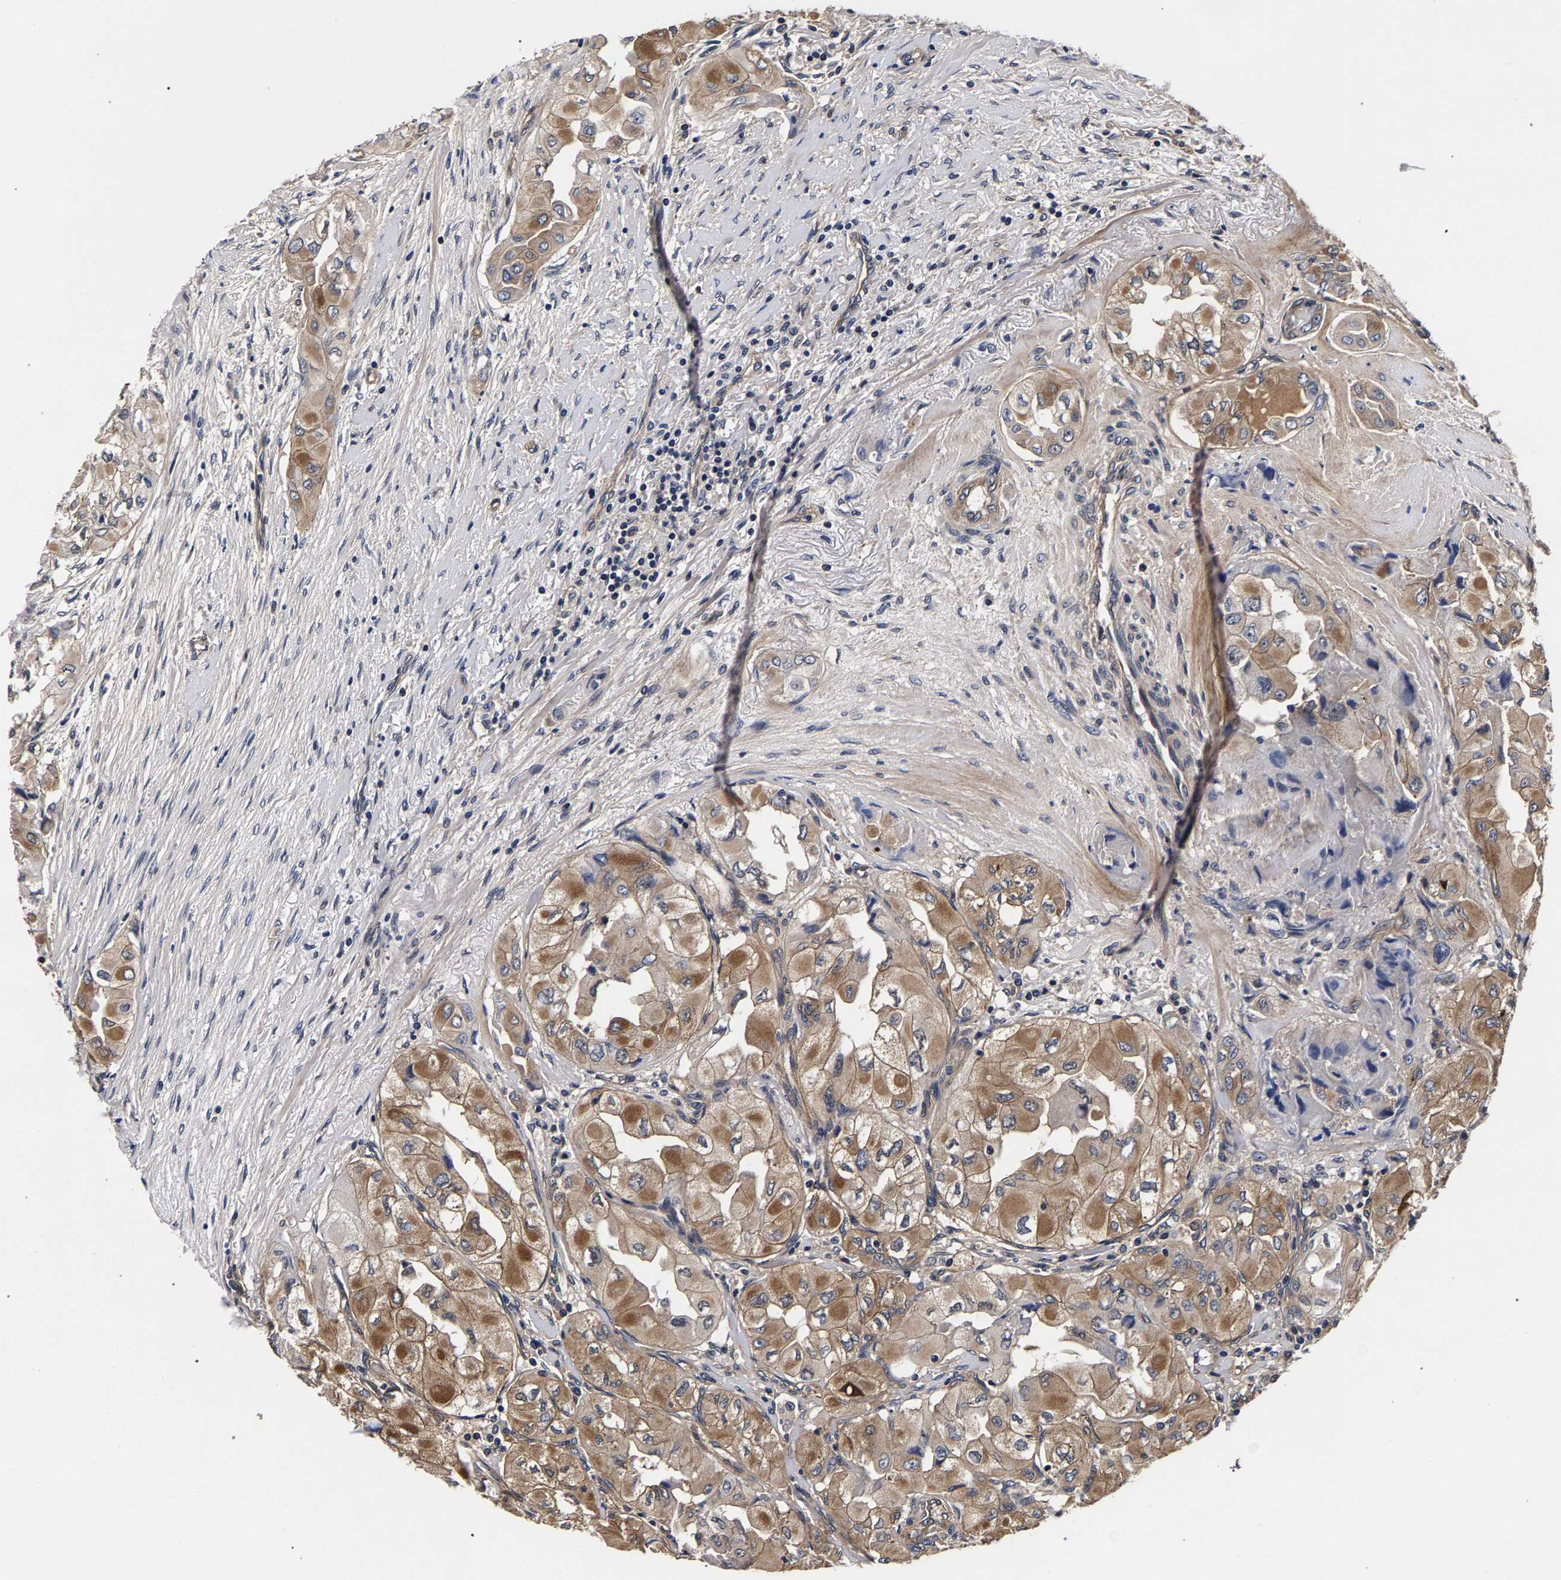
{"staining": {"intensity": "moderate", "quantity": ">75%", "location": "cytoplasmic/membranous"}, "tissue": "thyroid cancer", "cell_type": "Tumor cells", "image_type": "cancer", "snomed": [{"axis": "morphology", "description": "Papillary adenocarcinoma, NOS"}, {"axis": "topography", "description": "Thyroid gland"}], "caption": "Brown immunohistochemical staining in human thyroid cancer exhibits moderate cytoplasmic/membranous positivity in approximately >75% of tumor cells.", "gene": "MARCHF7", "patient": {"sex": "female", "age": 59}}